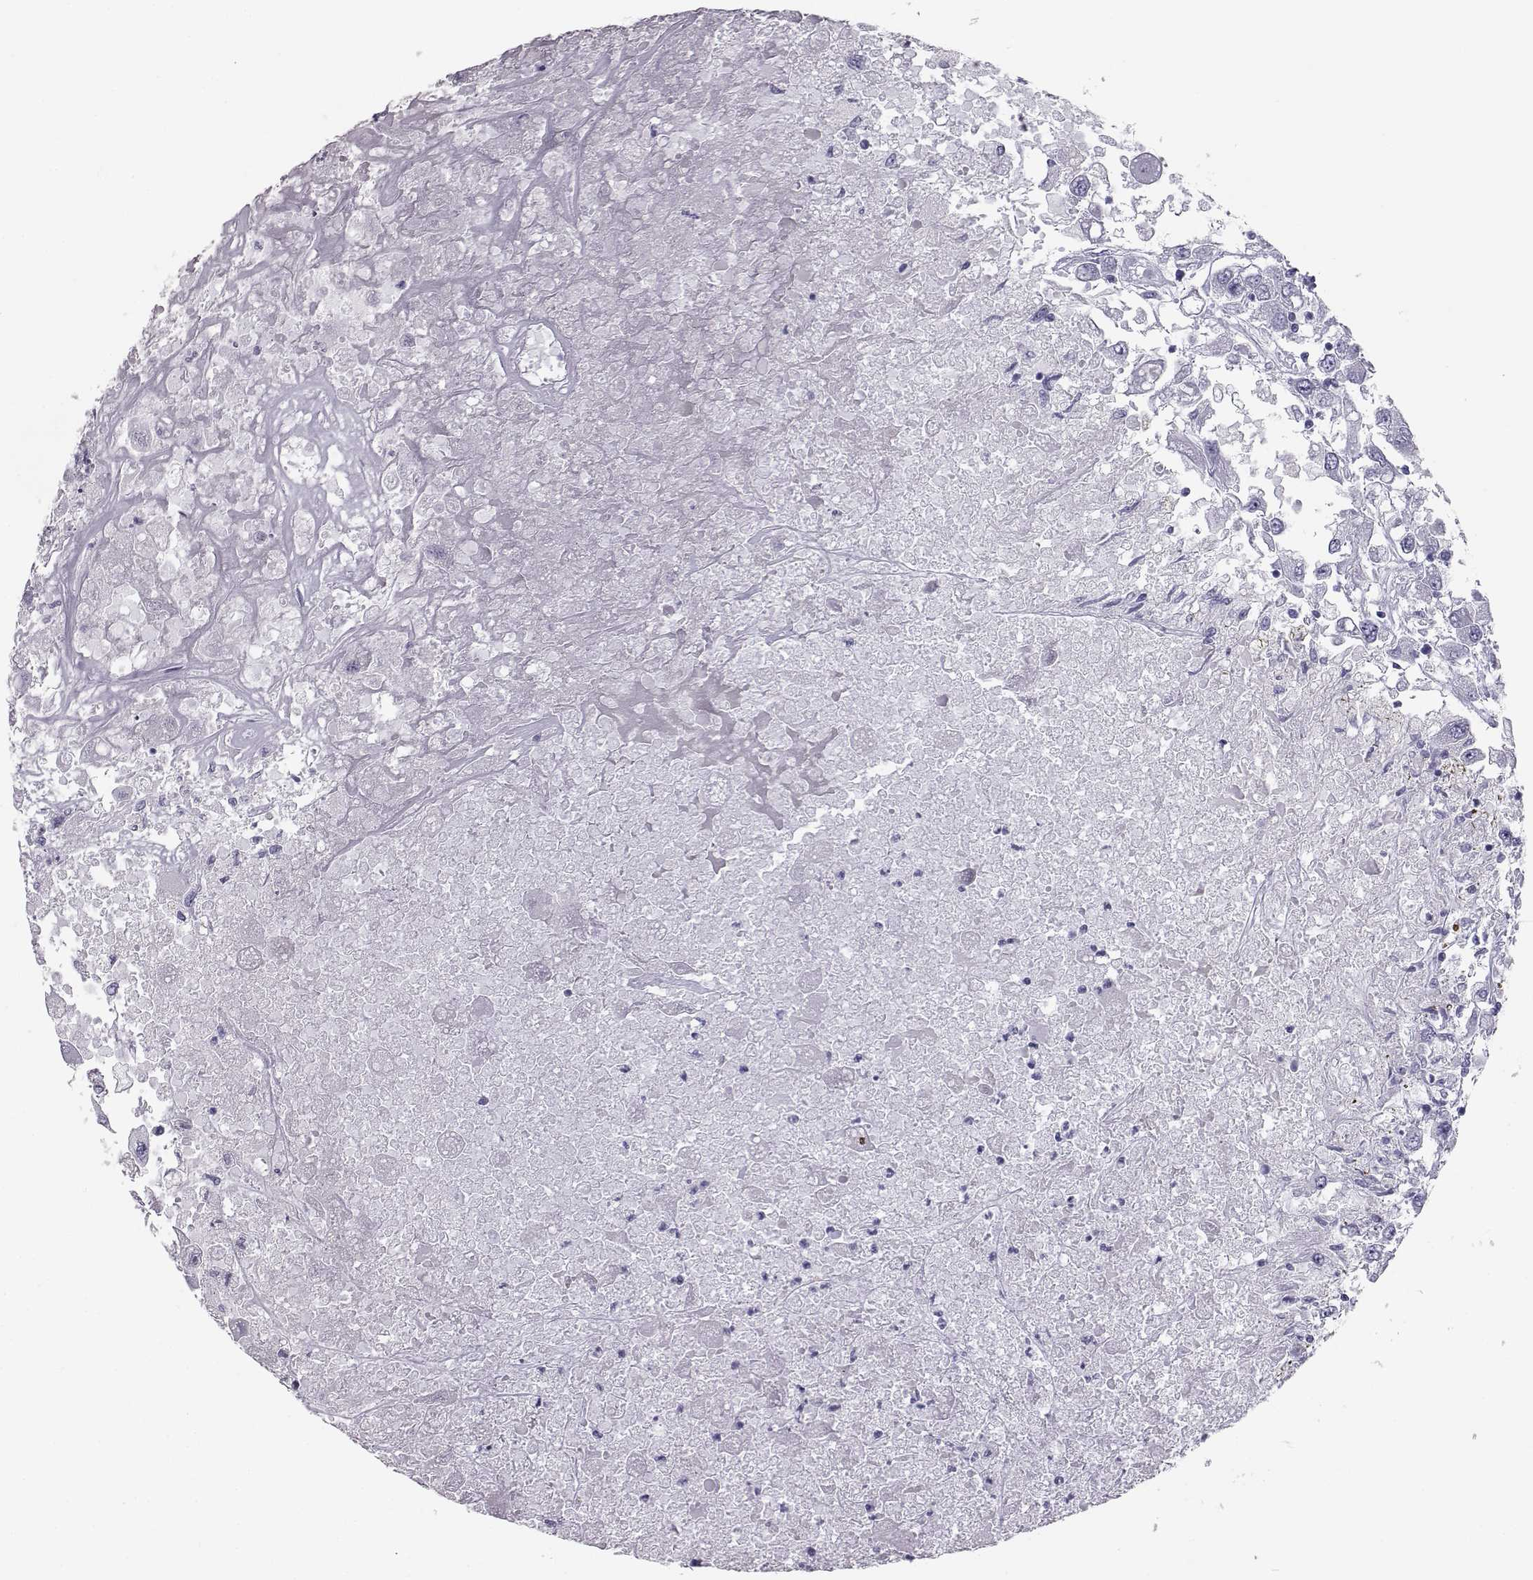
{"staining": {"intensity": "negative", "quantity": "none", "location": "none"}, "tissue": "renal cancer", "cell_type": "Tumor cells", "image_type": "cancer", "snomed": [{"axis": "morphology", "description": "Adenocarcinoma, NOS"}, {"axis": "topography", "description": "Kidney"}], "caption": "High power microscopy histopathology image of an IHC photomicrograph of renal adenocarcinoma, revealing no significant expression in tumor cells. (DAB (3,3'-diaminobenzidine) immunohistochemistry (IHC) visualized using brightfield microscopy, high magnification).", "gene": "ITLN2", "patient": {"sex": "female", "age": 67}}